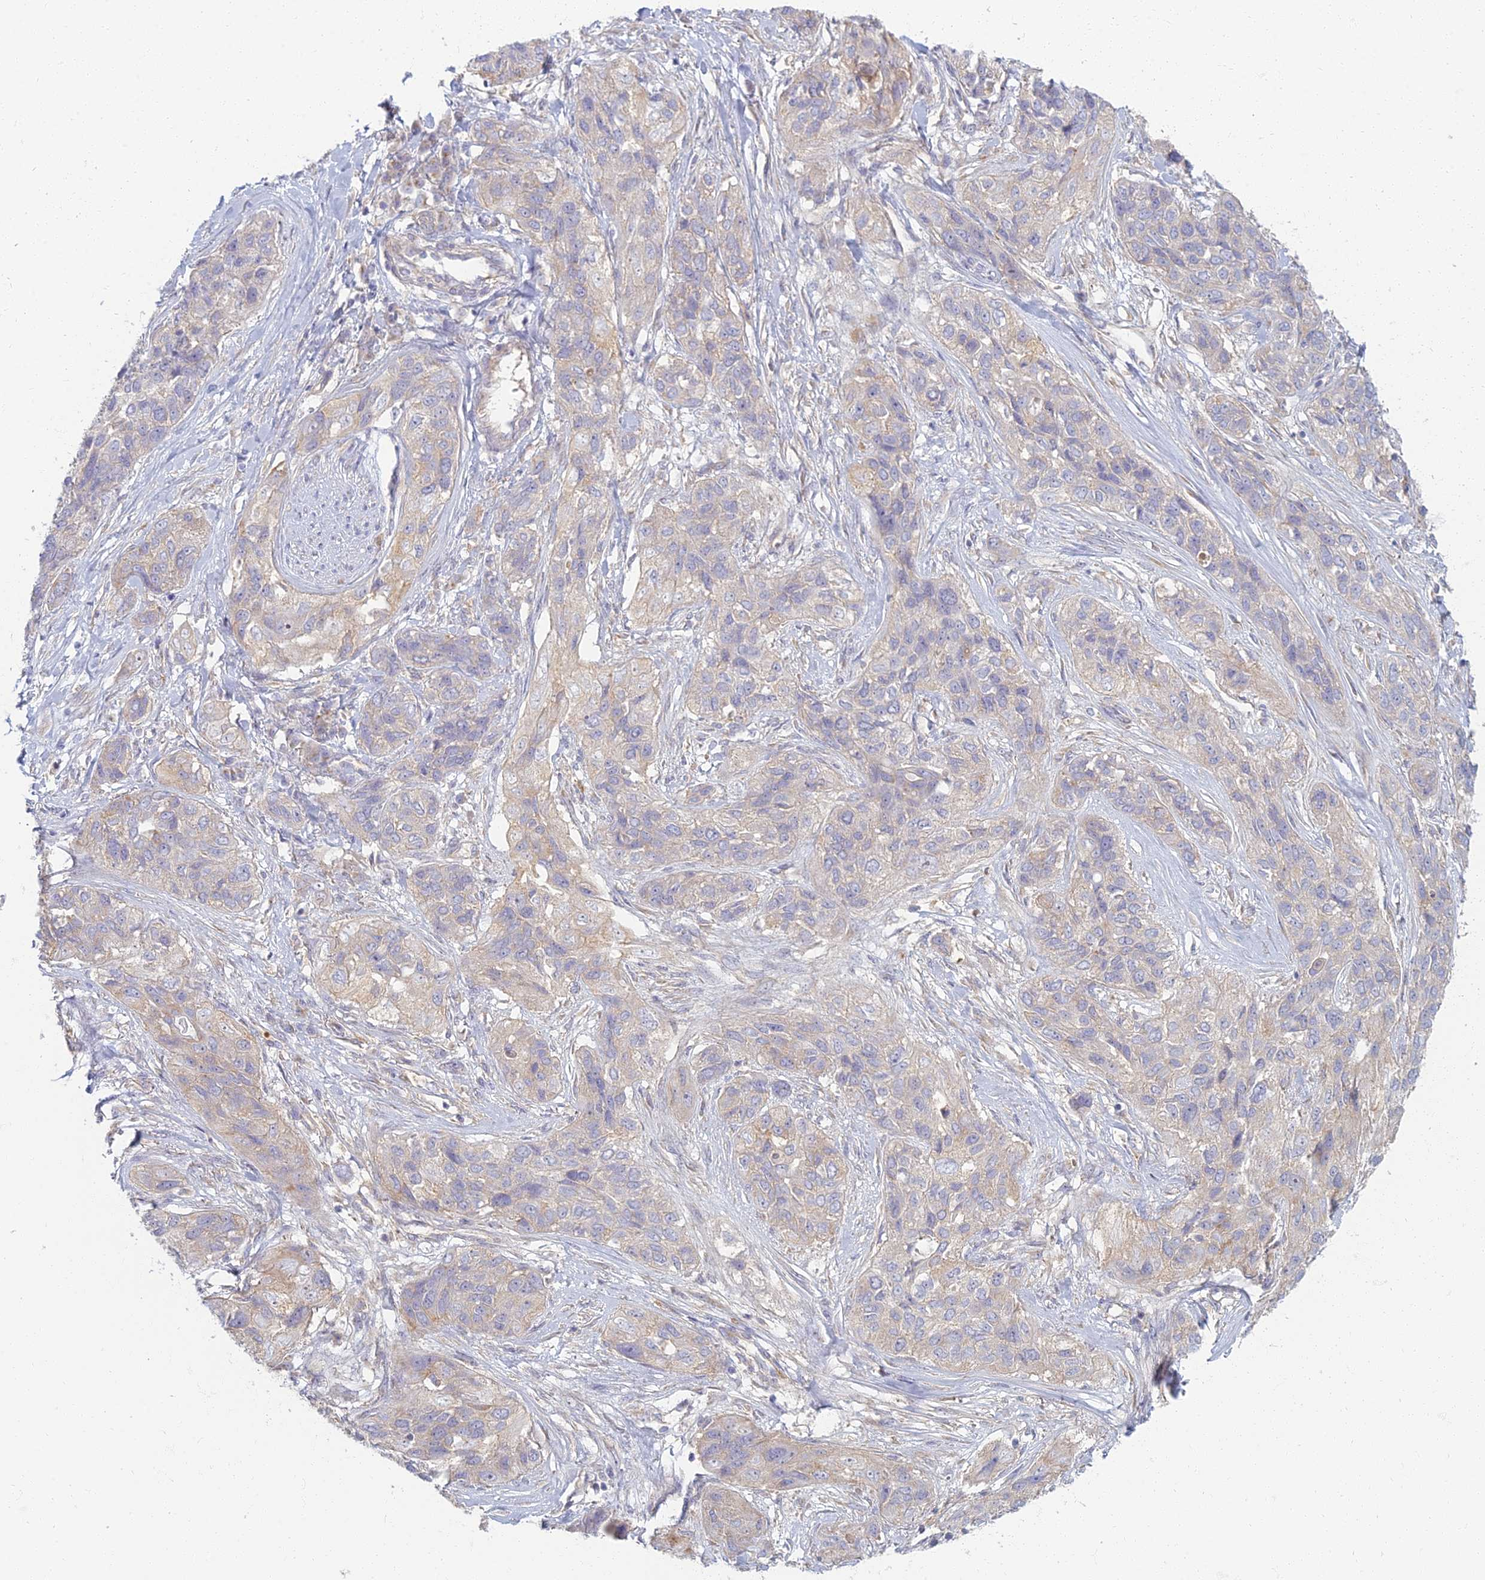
{"staining": {"intensity": "weak", "quantity": "<25%", "location": "cytoplasmic/membranous"}, "tissue": "lung cancer", "cell_type": "Tumor cells", "image_type": "cancer", "snomed": [{"axis": "morphology", "description": "Squamous cell carcinoma, NOS"}, {"axis": "topography", "description": "Lung"}], "caption": "Micrograph shows no significant protein expression in tumor cells of lung squamous cell carcinoma.", "gene": "PROX2", "patient": {"sex": "female", "age": 70}}